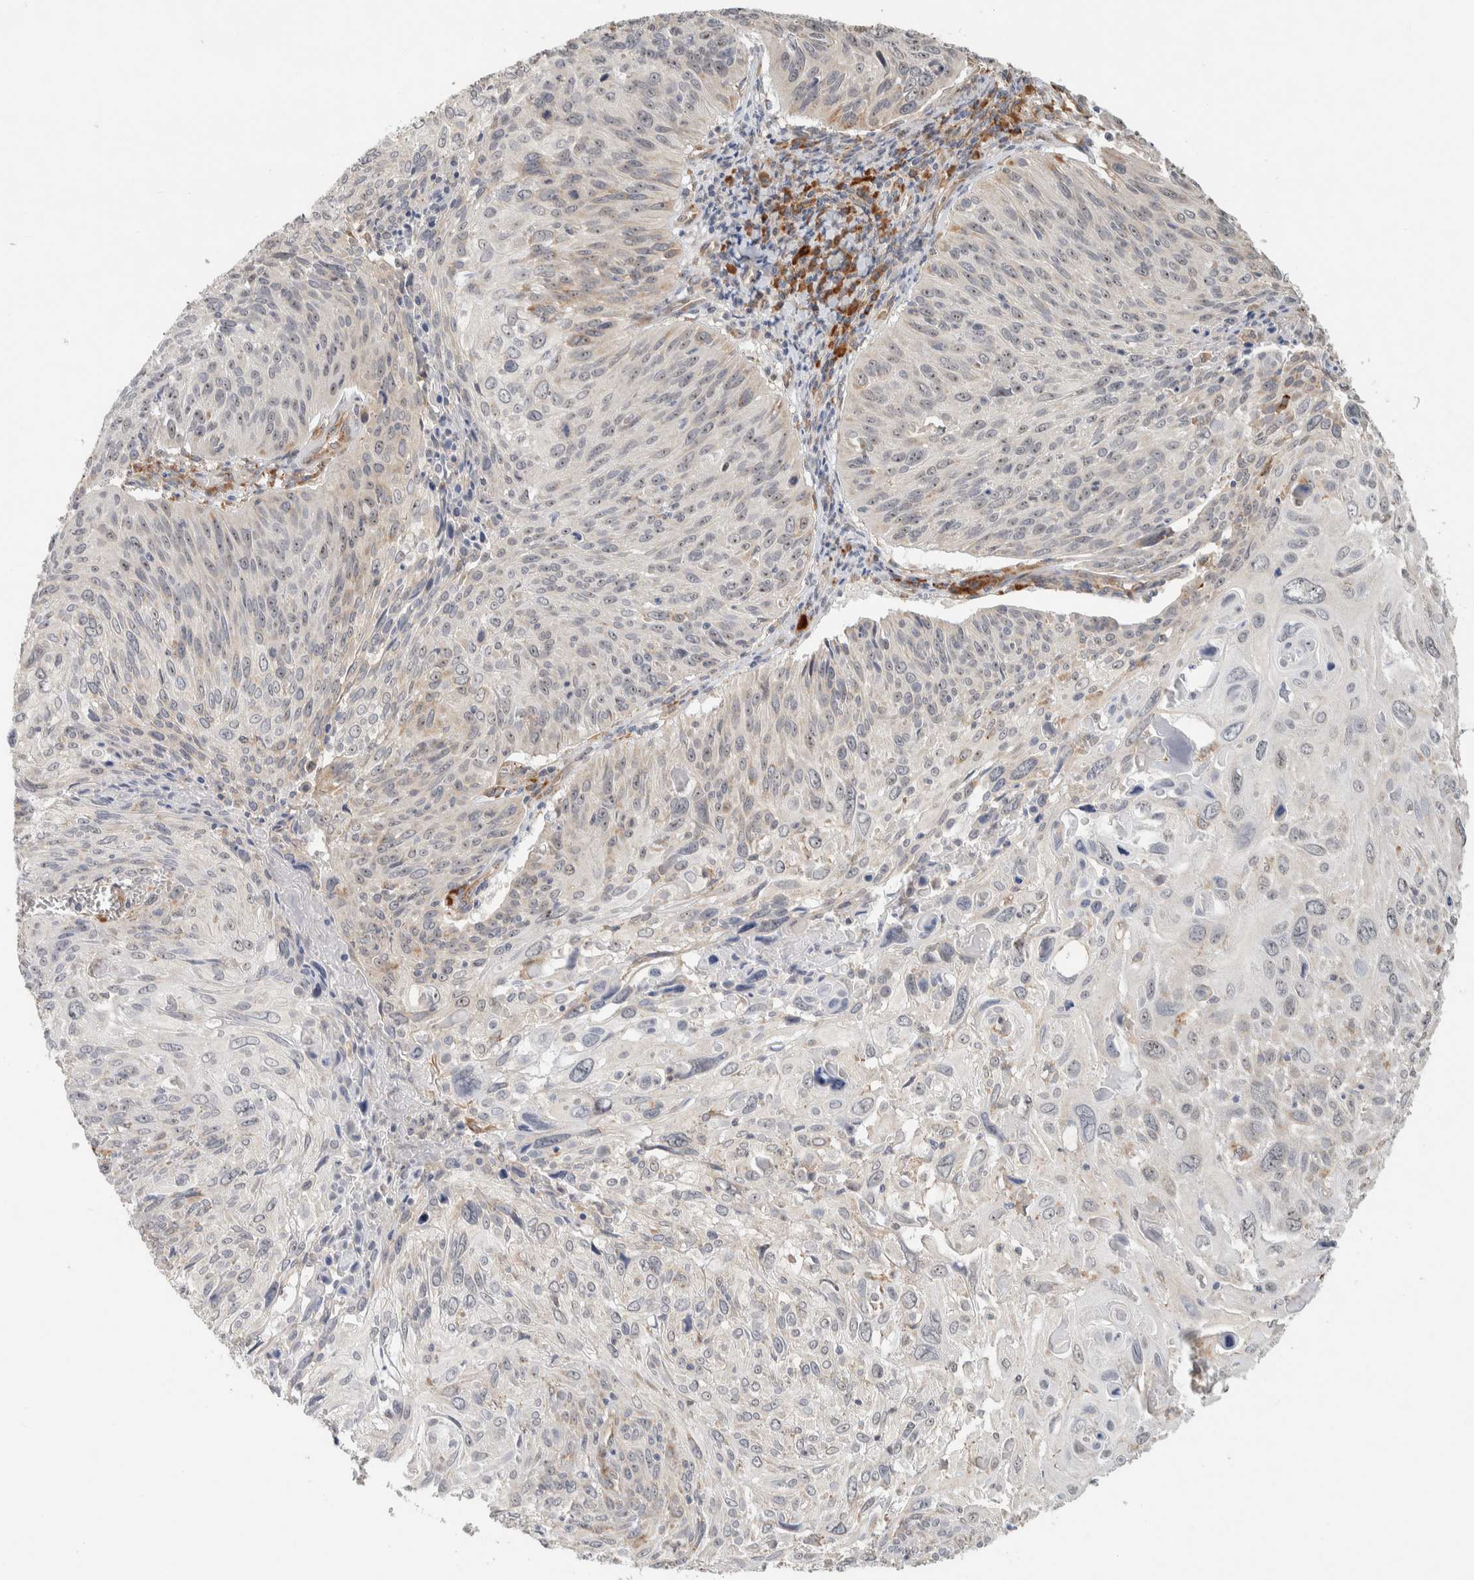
{"staining": {"intensity": "weak", "quantity": "<25%", "location": "cytoplasmic/membranous"}, "tissue": "cervical cancer", "cell_type": "Tumor cells", "image_type": "cancer", "snomed": [{"axis": "morphology", "description": "Squamous cell carcinoma, NOS"}, {"axis": "topography", "description": "Cervix"}], "caption": "The immunohistochemistry histopathology image has no significant expression in tumor cells of cervical cancer tissue.", "gene": "KLHL40", "patient": {"sex": "female", "age": 51}}